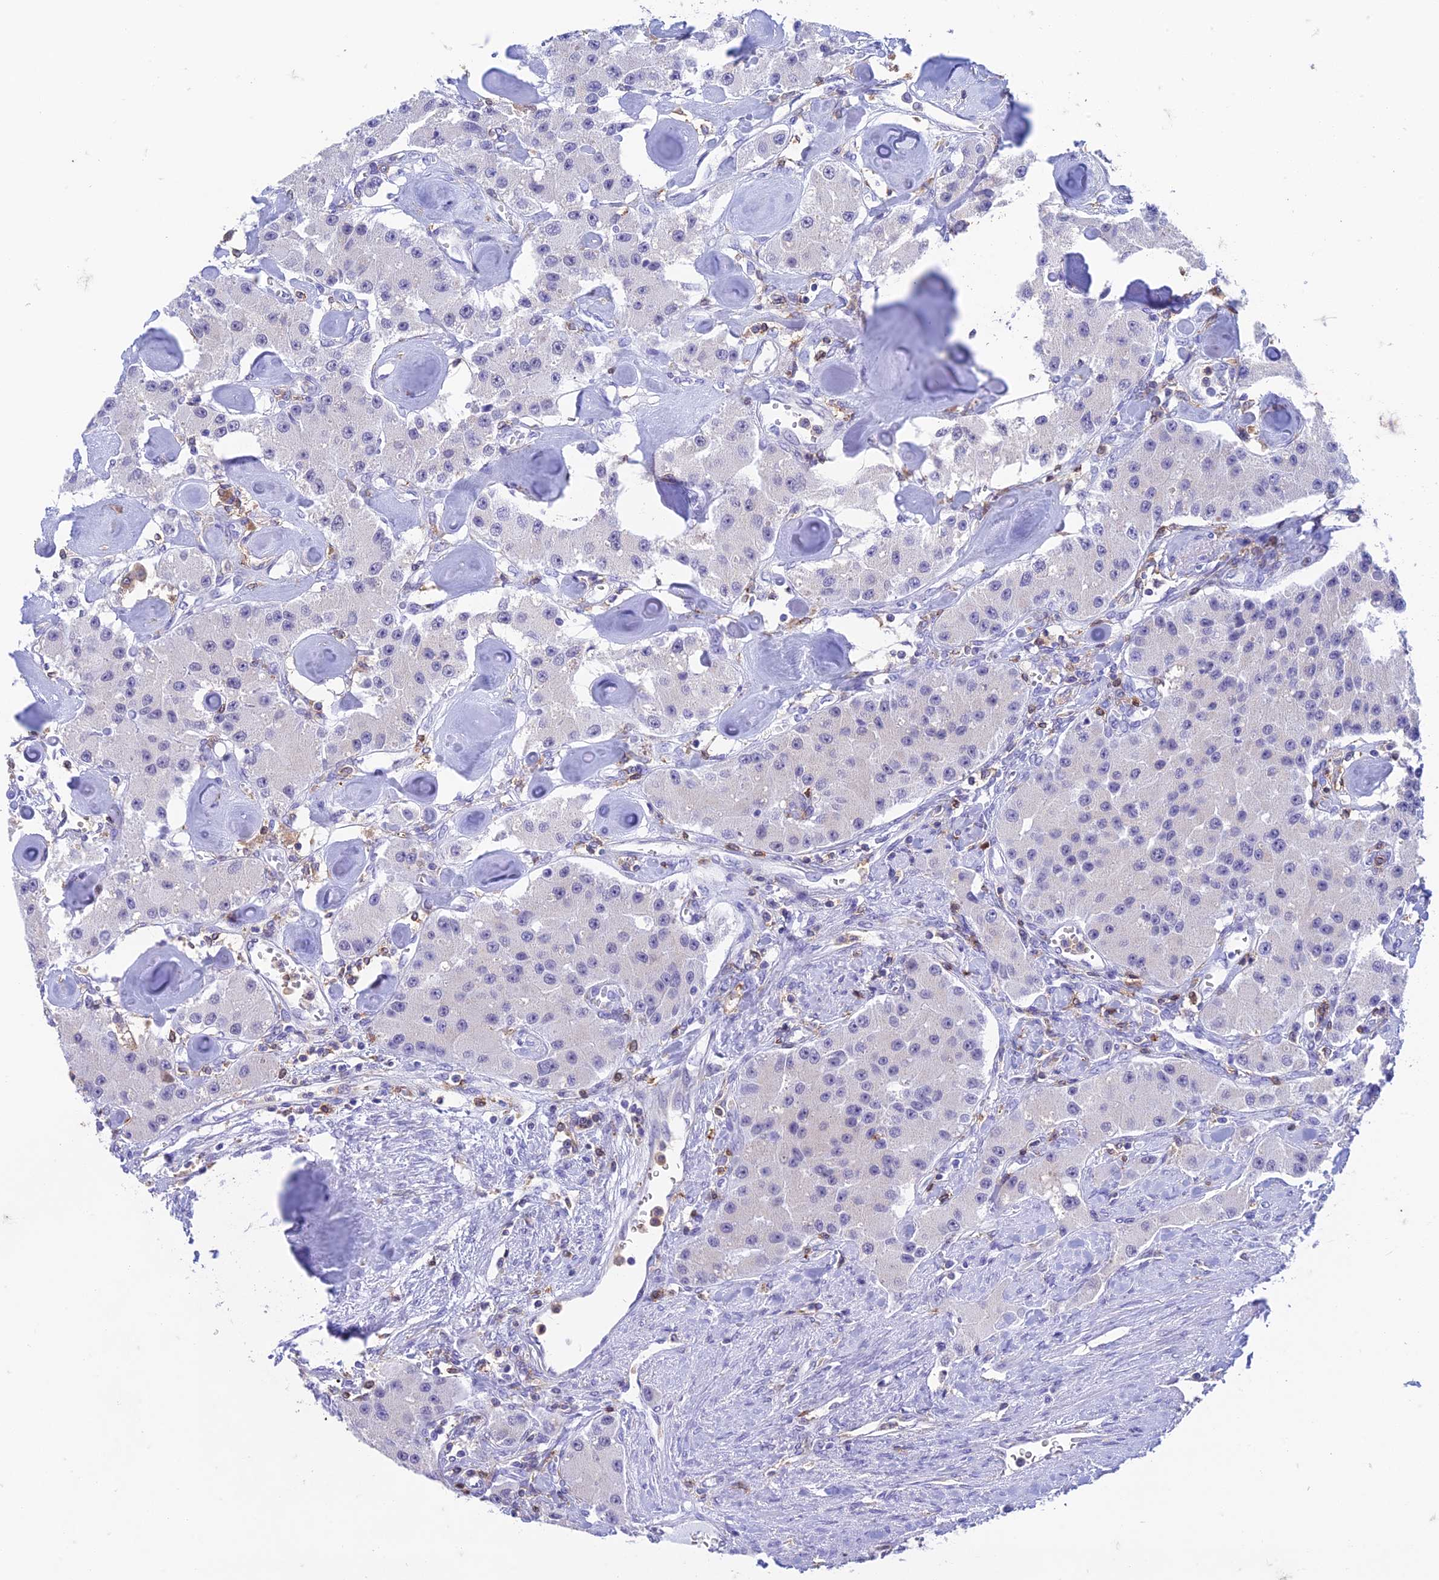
{"staining": {"intensity": "negative", "quantity": "none", "location": "none"}, "tissue": "carcinoid", "cell_type": "Tumor cells", "image_type": "cancer", "snomed": [{"axis": "morphology", "description": "Carcinoid, malignant, NOS"}, {"axis": "topography", "description": "Pancreas"}], "caption": "Immunohistochemistry of carcinoid (malignant) exhibits no positivity in tumor cells.", "gene": "FGF7", "patient": {"sex": "male", "age": 41}}